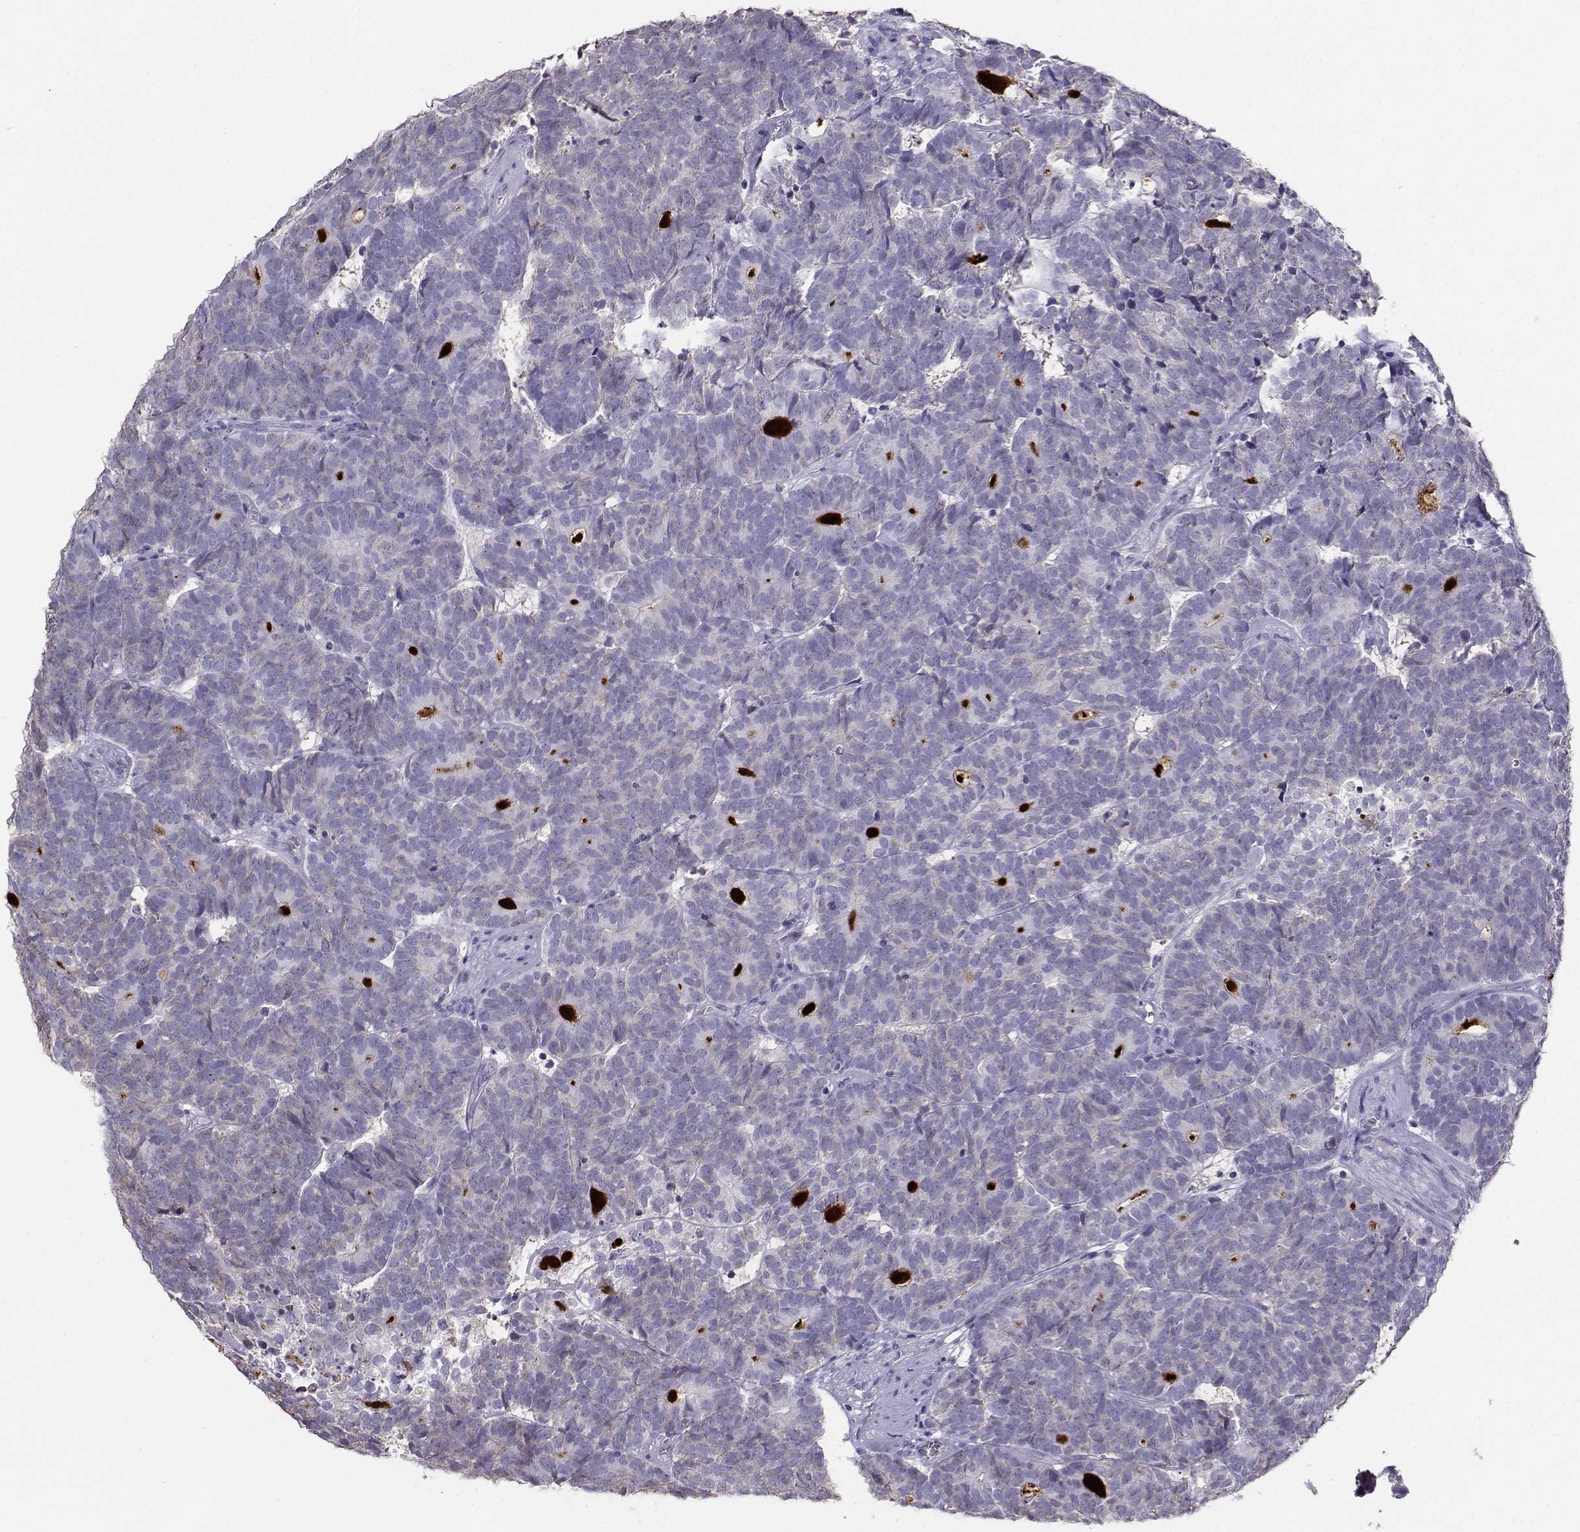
{"staining": {"intensity": "negative", "quantity": "none", "location": "none"}, "tissue": "head and neck cancer", "cell_type": "Tumor cells", "image_type": "cancer", "snomed": [{"axis": "morphology", "description": "Adenocarcinoma, NOS"}, {"axis": "topography", "description": "Head-Neck"}], "caption": "Tumor cells are negative for protein expression in human head and neck adenocarcinoma.", "gene": "CLUL1", "patient": {"sex": "female", "age": 81}}